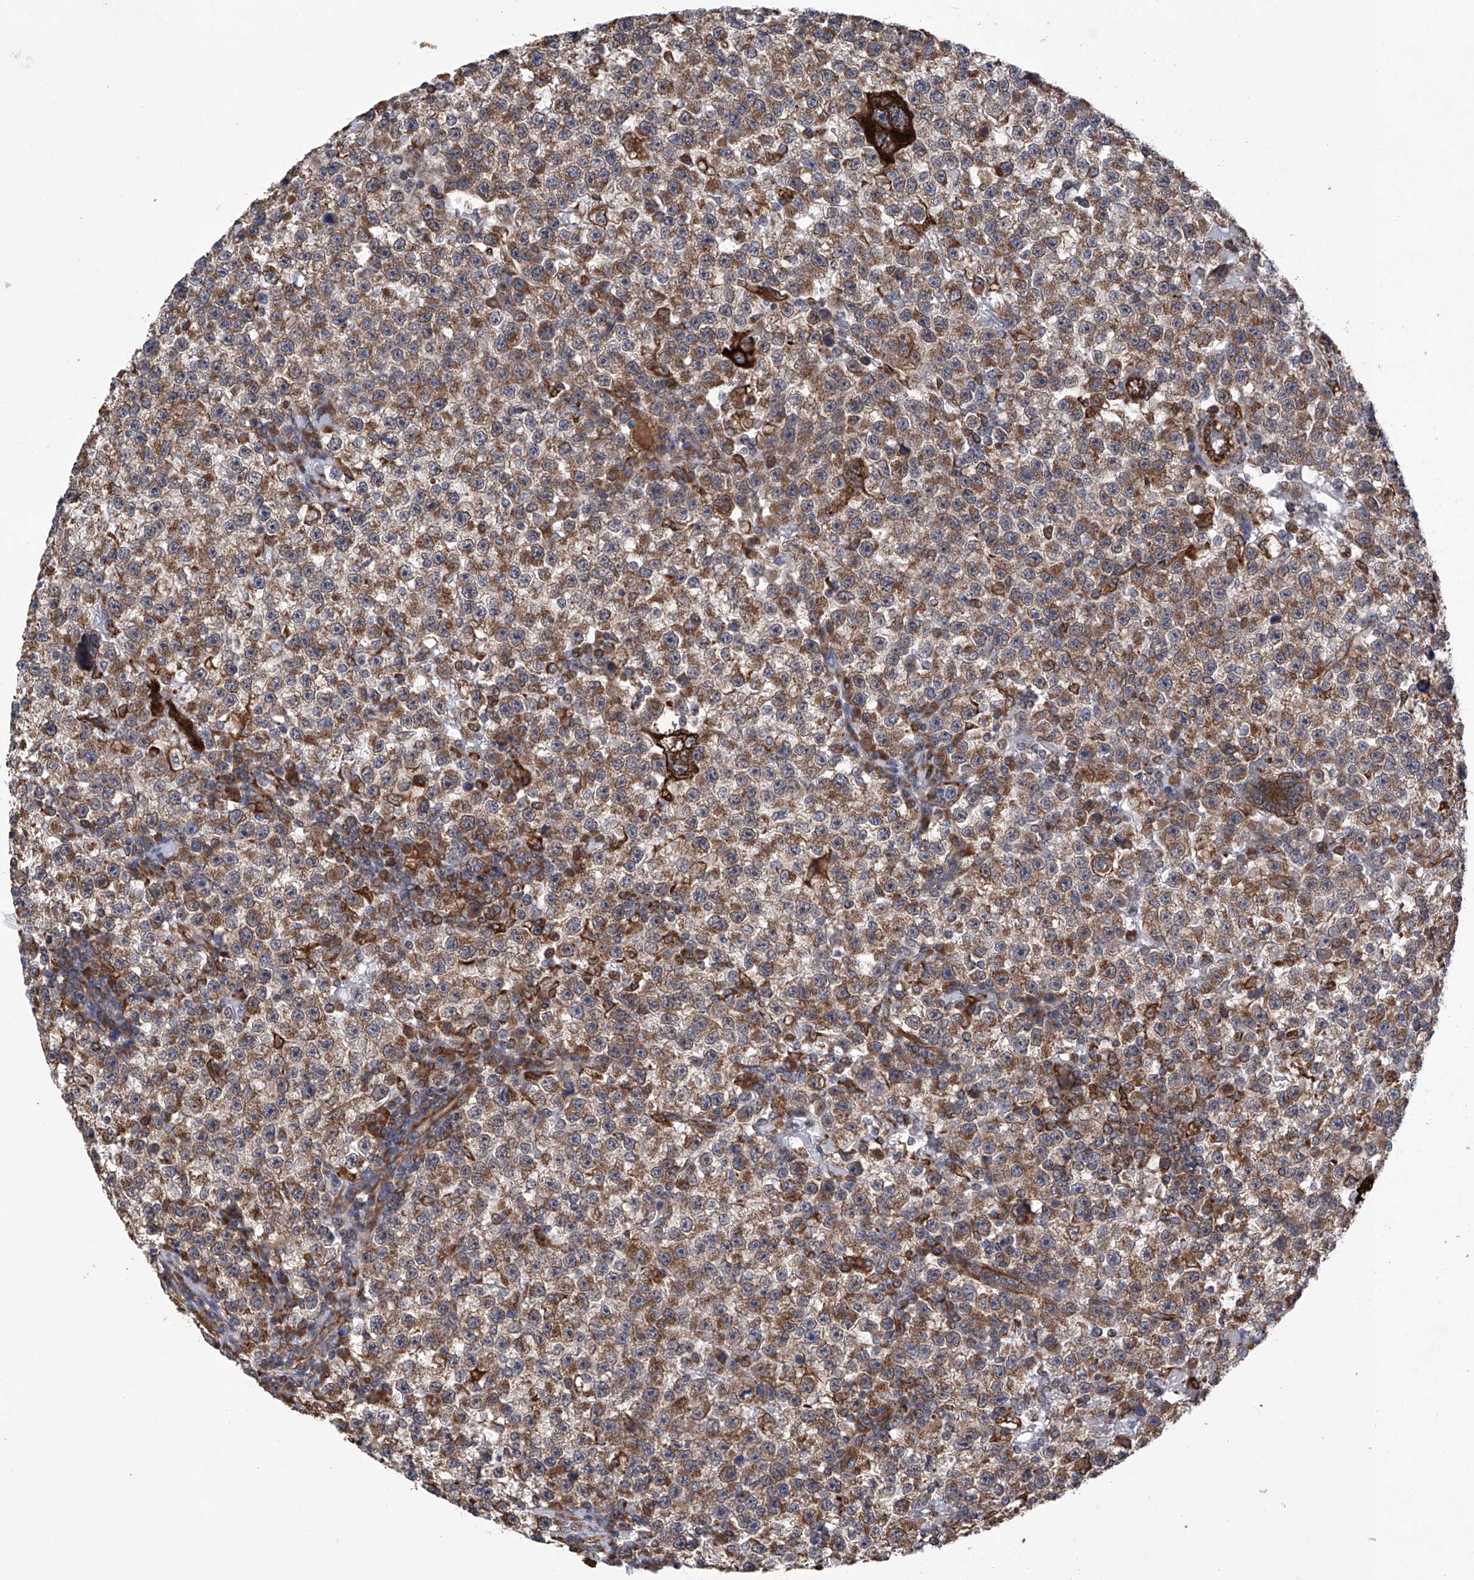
{"staining": {"intensity": "moderate", "quantity": ">75%", "location": "cytoplasmic/membranous"}, "tissue": "testis cancer", "cell_type": "Tumor cells", "image_type": "cancer", "snomed": [{"axis": "morphology", "description": "Seminoma, NOS"}, {"axis": "topography", "description": "Testis"}], "caption": "Testis seminoma was stained to show a protein in brown. There is medium levels of moderate cytoplasmic/membranous expression in approximately >75% of tumor cells. (DAB (3,3'-diaminobenzidine) IHC, brown staining for protein, blue staining for nuclei).", "gene": "DNAH8", "patient": {"sex": "male", "age": 22}}